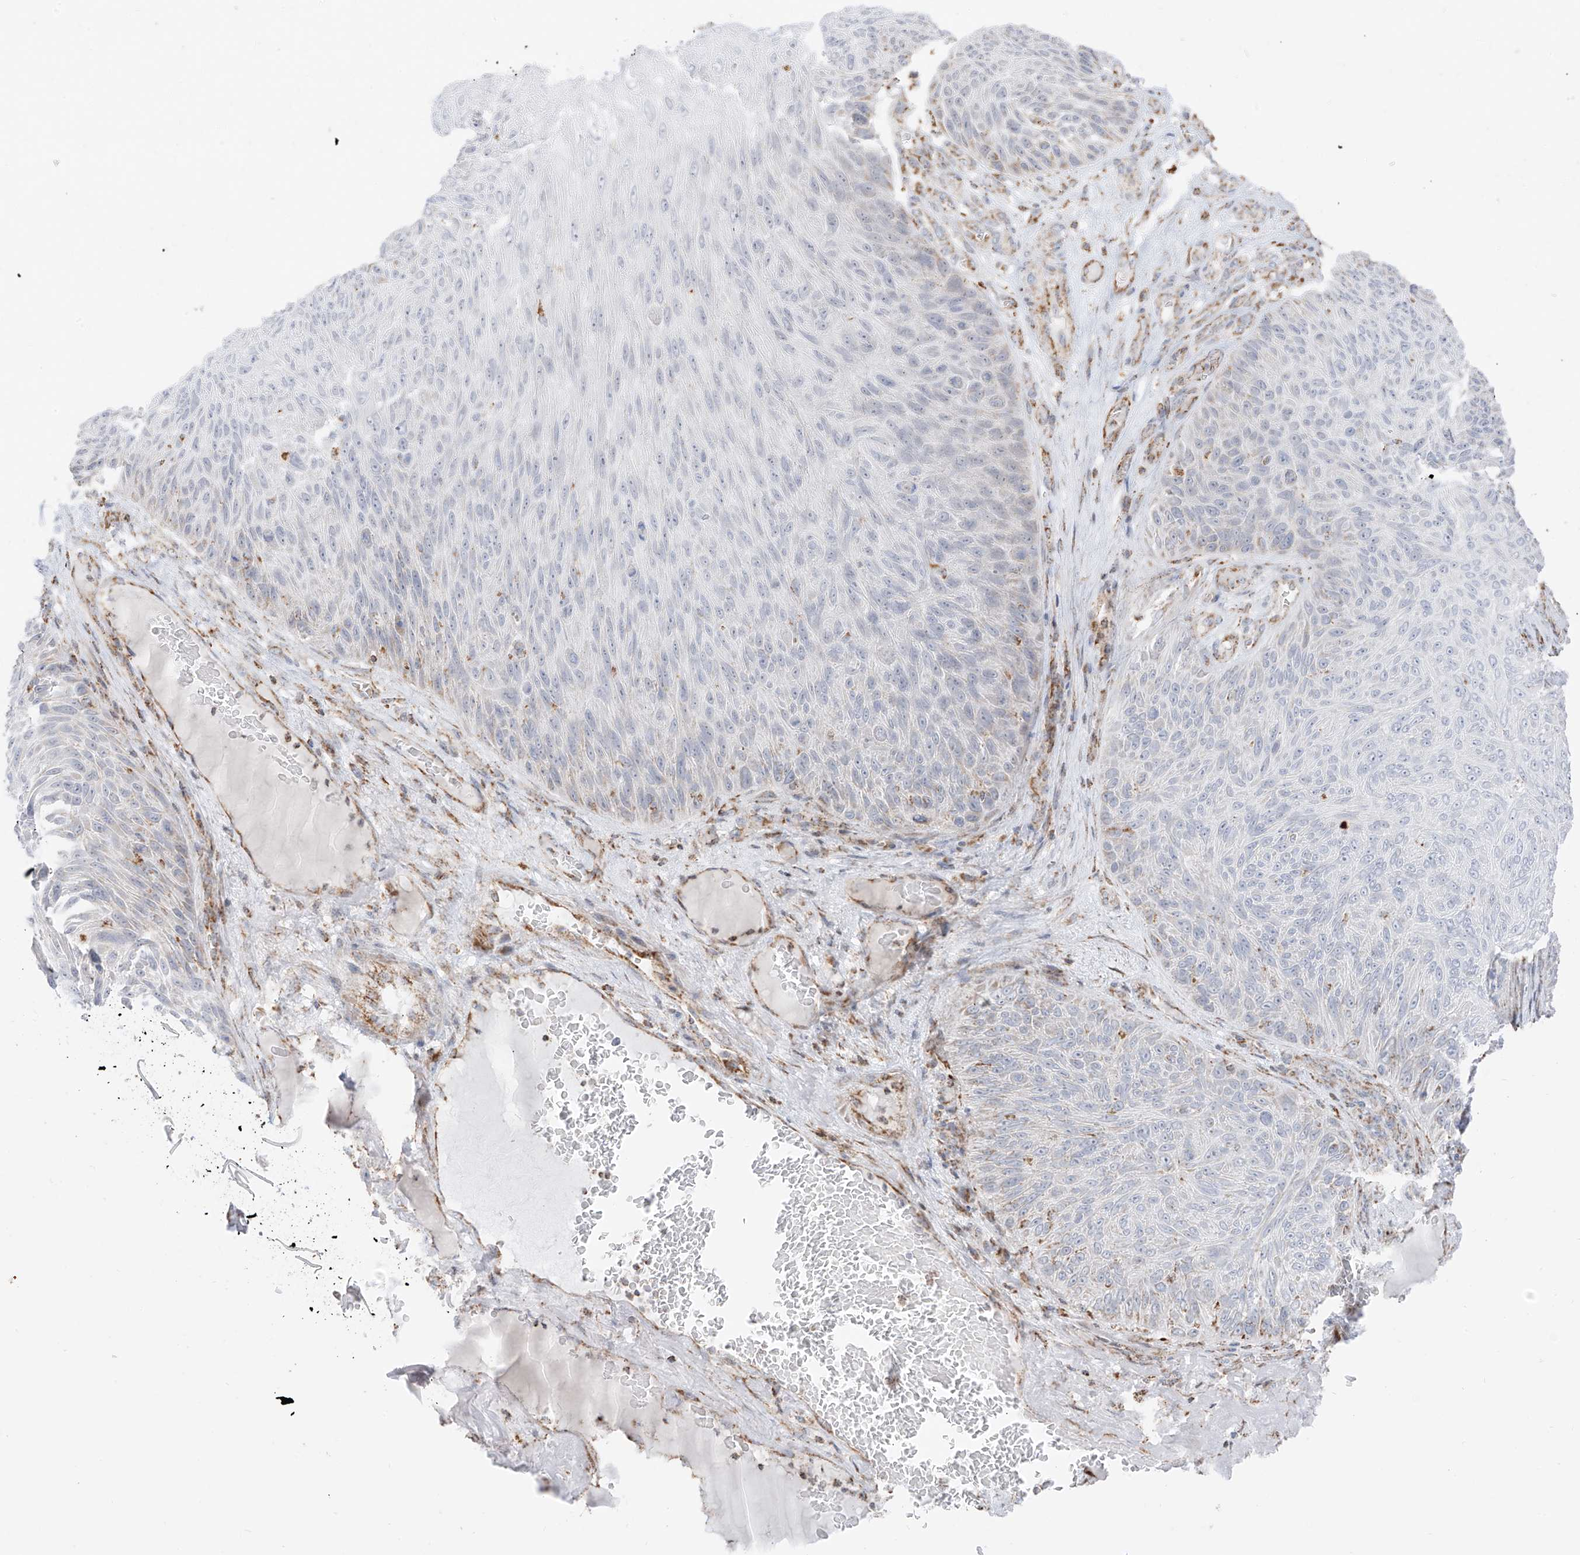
{"staining": {"intensity": "negative", "quantity": "none", "location": "none"}, "tissue": "skin cancer", "cell_type": "Tumor cells", "image_type": "cancer", "snomed": [{"axis": "morphology", "description": "Squamous cell carcinoma, NOS"}, {"axis": "topography", "description": "Skin"}], "caption": "Tumor cells show no significant staining in skin cancer (squamous cell carcinoma). (DAB immunohistochemistry with hematoxylin counter stain).", "gene": "ETHE1", "patient": {"sex": "female", "age": 88}}